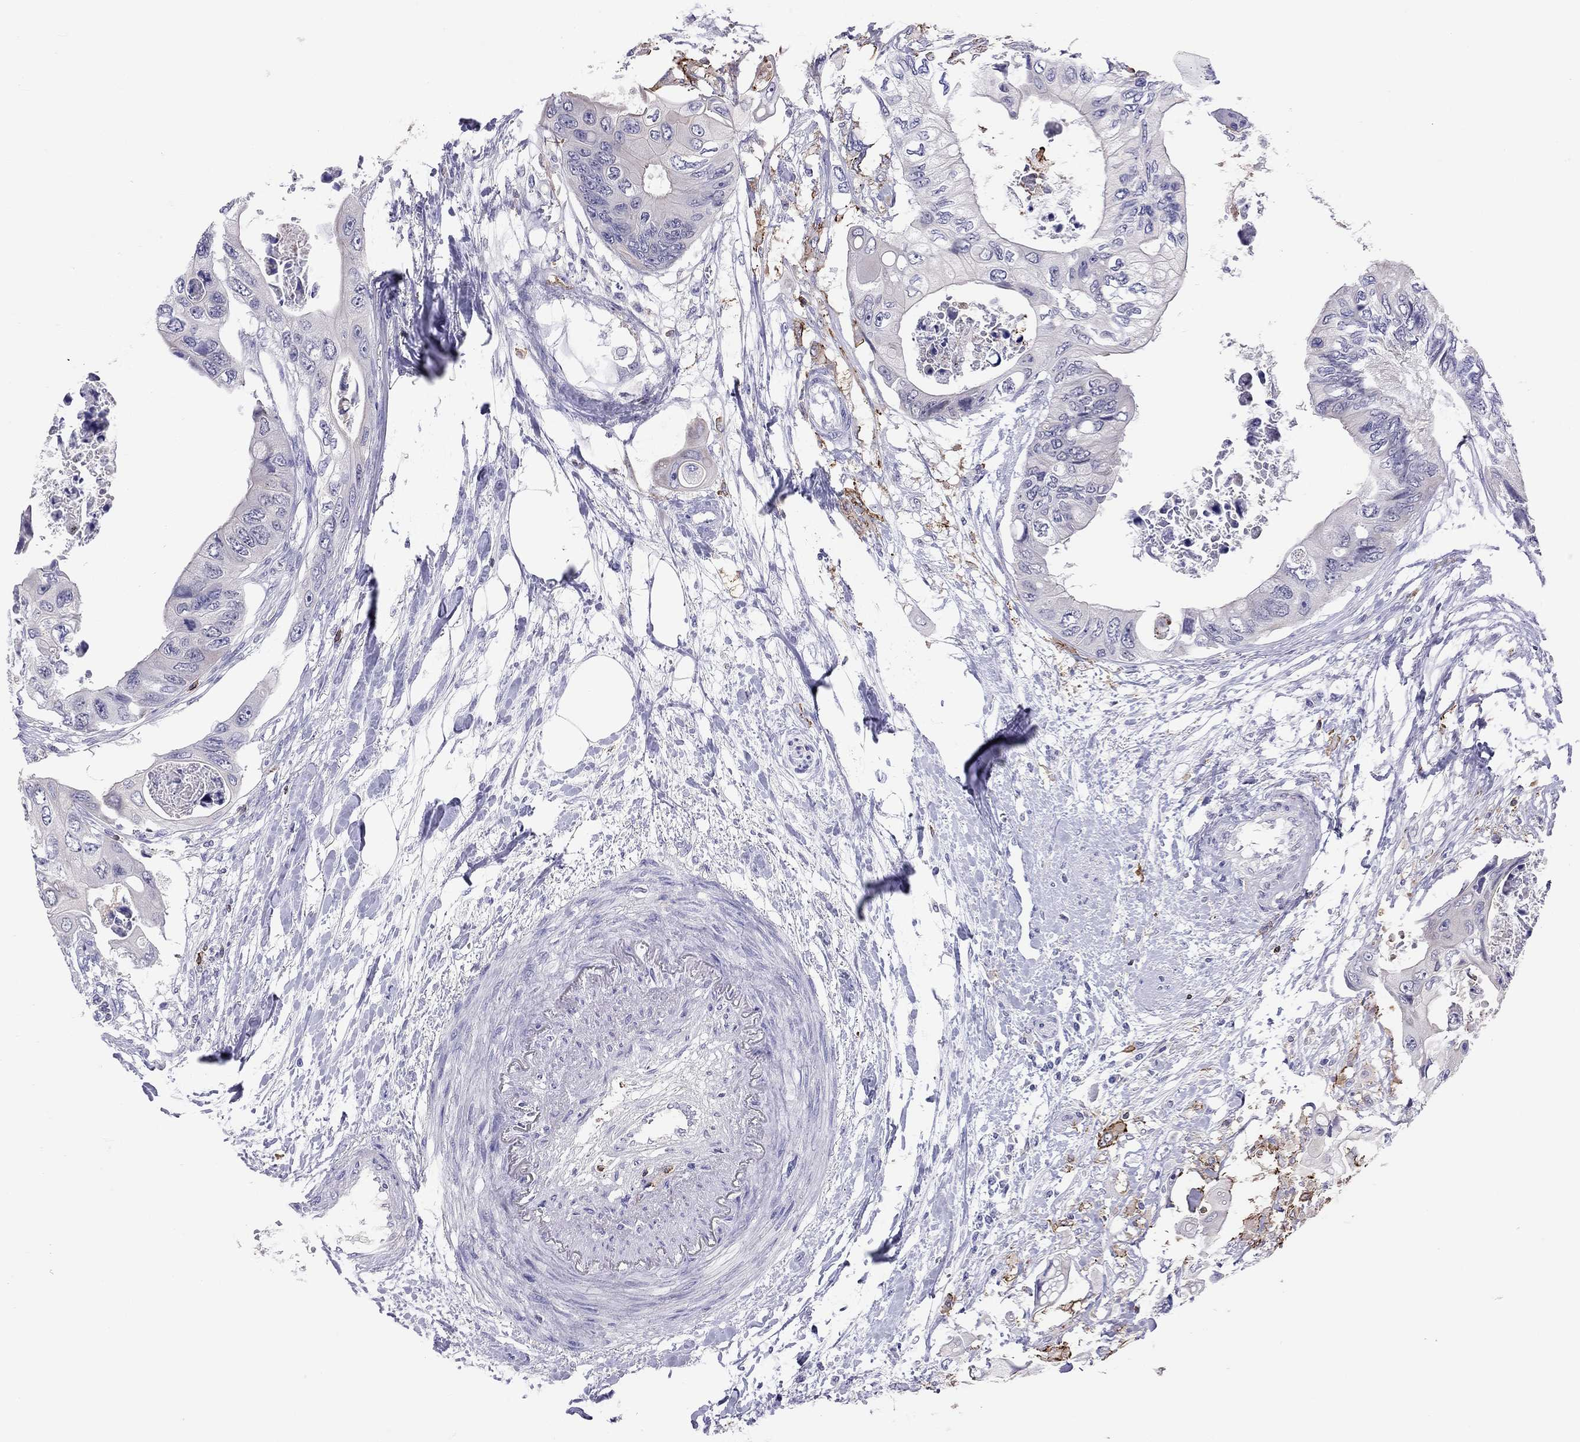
{"staining": {"intensity": "negative", "quantity": "none", "location": "none"}, "tissue": "colorectal cancer", "cell_type": "Tumor cells", "image_type": "cancer", "snomed": [{"axis": "morphology", "description": "Adenocarcinoma, NOS"}, {"axis": "topography", "description": "Rectum"}], "caption": "A high-resolution photomicrograph shows immunohistochemistry staining of adenocarcinoma (colorectal), which demonstrates no significant expression in tumor cells. (DAB (3,3'-diaminobenzidine) immunohistochemistry, high magnification).", "gene": "MND1", "patient": {"sex": "male", "age": 63}}